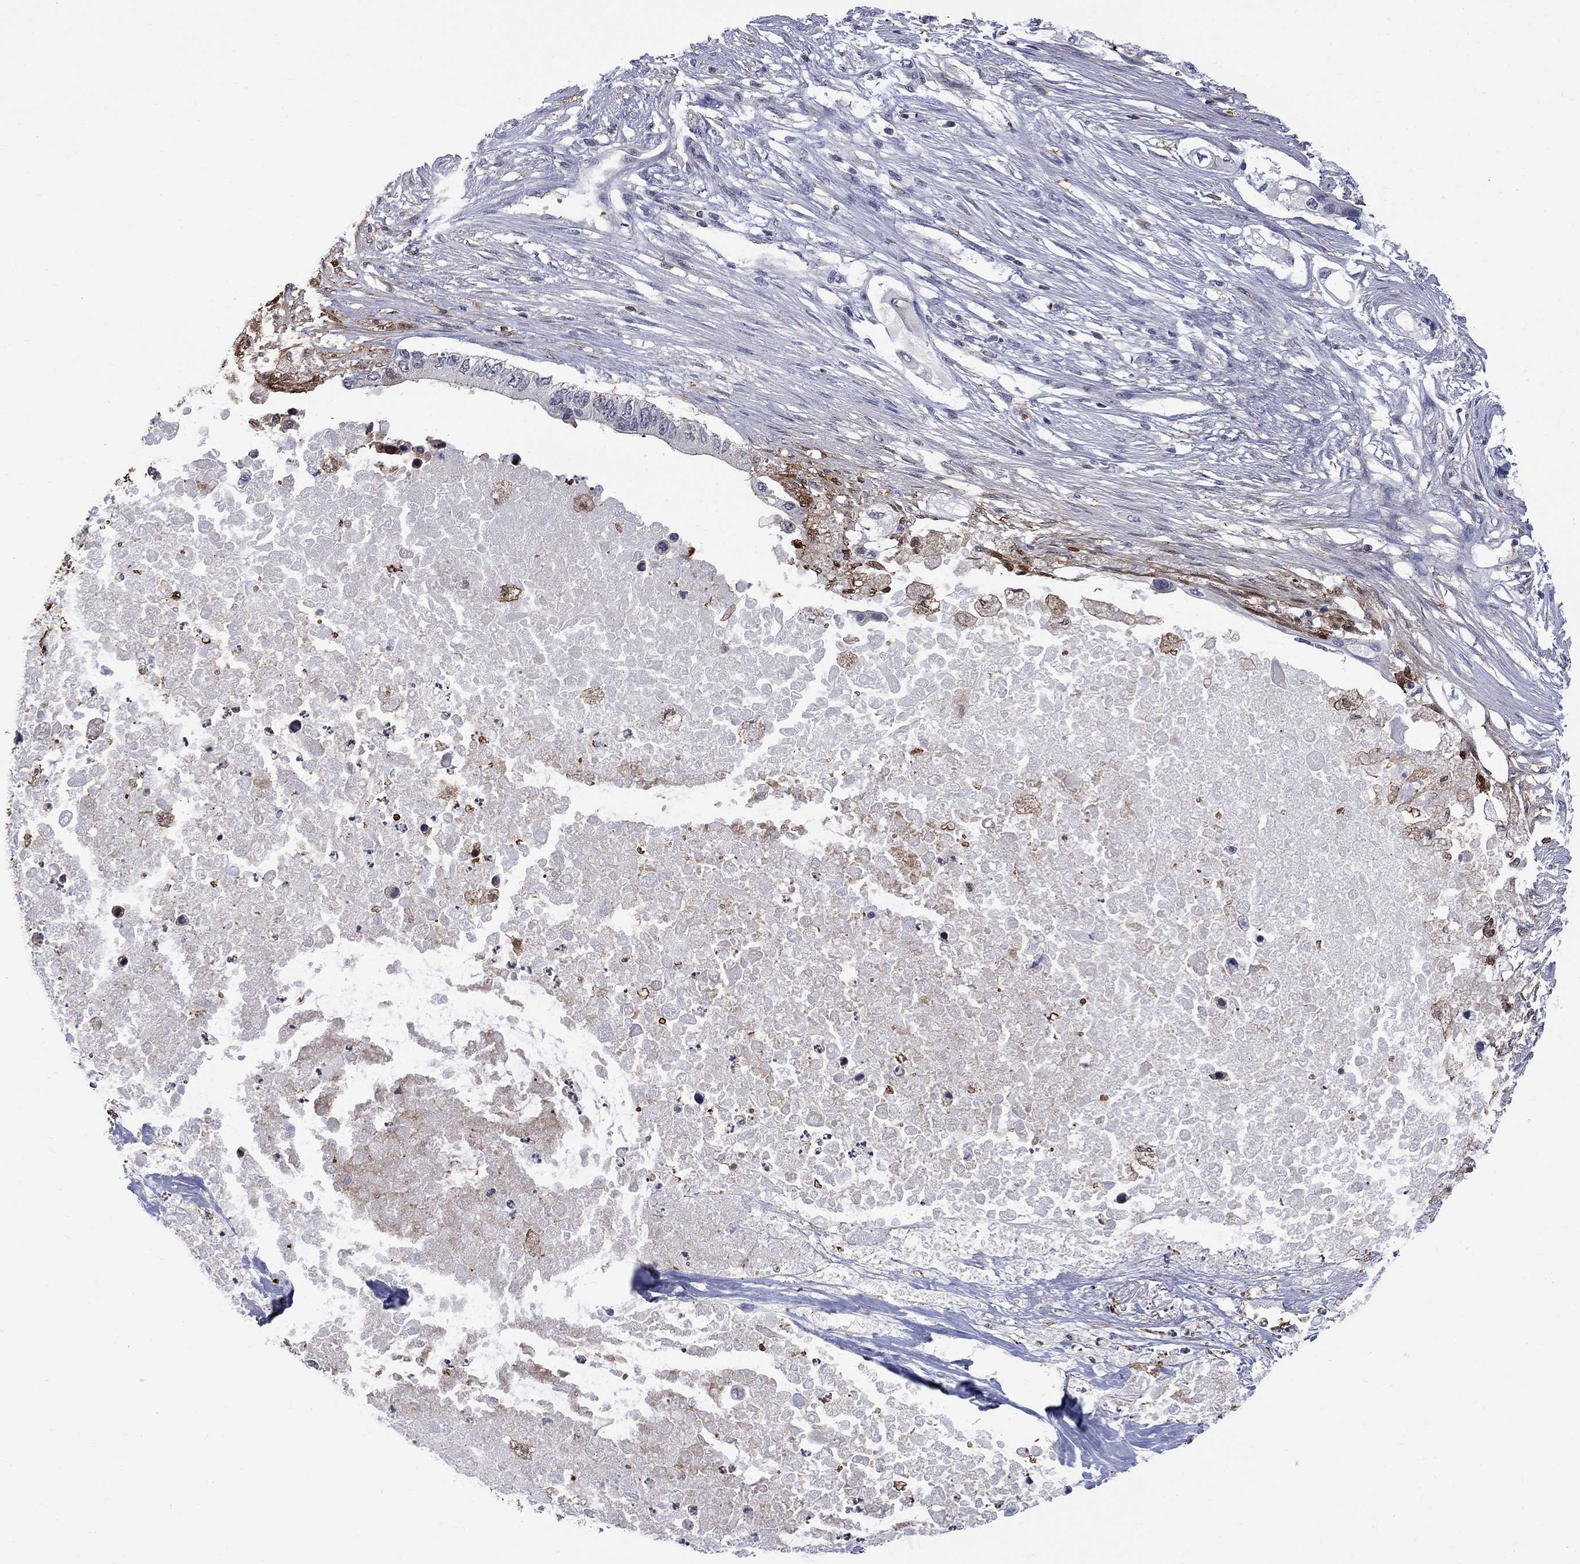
{"staining": {"intensity": "moderate", "quantity": "25%-75%", "location": "cytoplasmic/membranous"}, "tissue": "pancreatic cancer", "cell_type": "Tumor cells", "image_type": "cancer", "snomed": [{"axis": "morphology", "description": "Adenocarcinoma, NOS"}, {"axis": "topography", "description": "Pancreas"}], "caption": "Adenocarcinoma (pancreatic) stained for a protein (brown) shows moderate cytoplasmic/membranous positive expression in approximately 25%-75% of tumor cells.", "gene": "HKDC1", "patient": {"sex": "female", "age": 63}}